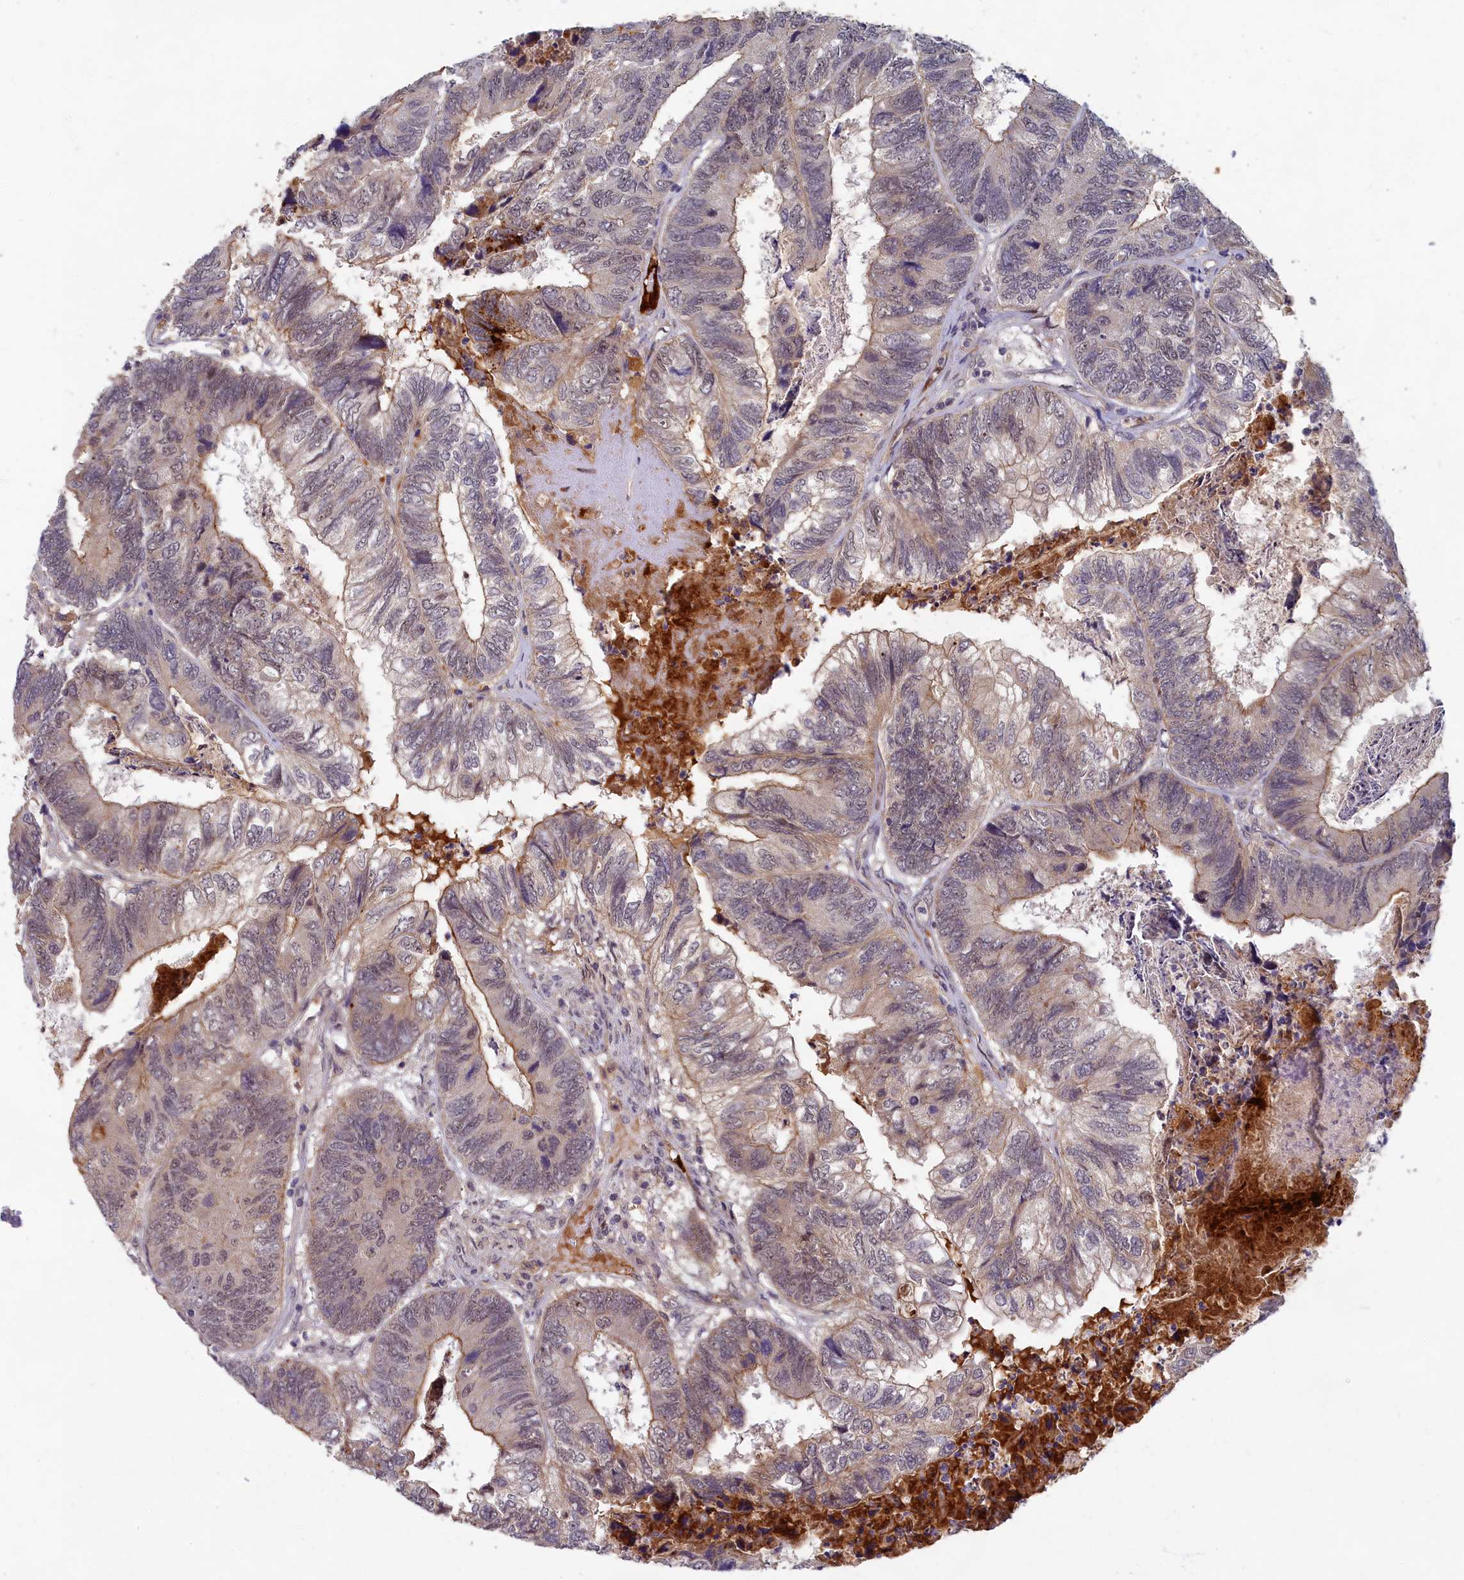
{"staining": {"intensity": "moderate", "quantity": "<25%", "location": "cytoplasmic/membranous"}, "tissue": "colorectal cancer", "cell_type": "Tumor cells", "image_type": "cancer", "snomed": [{"axis": "morphology", "description": "Adenocarcinoma, NOS"}, {"axis": "topography", "description": "Colon"}], "caption": "Adenocarcinoma (colorectal) stained for a protein (brown) shows moderate cytoplasmic/membranous positive expression in about <25% of tumor cells.", "gene": "EARS2", "patient": {"sex": "female", "age": 67}}